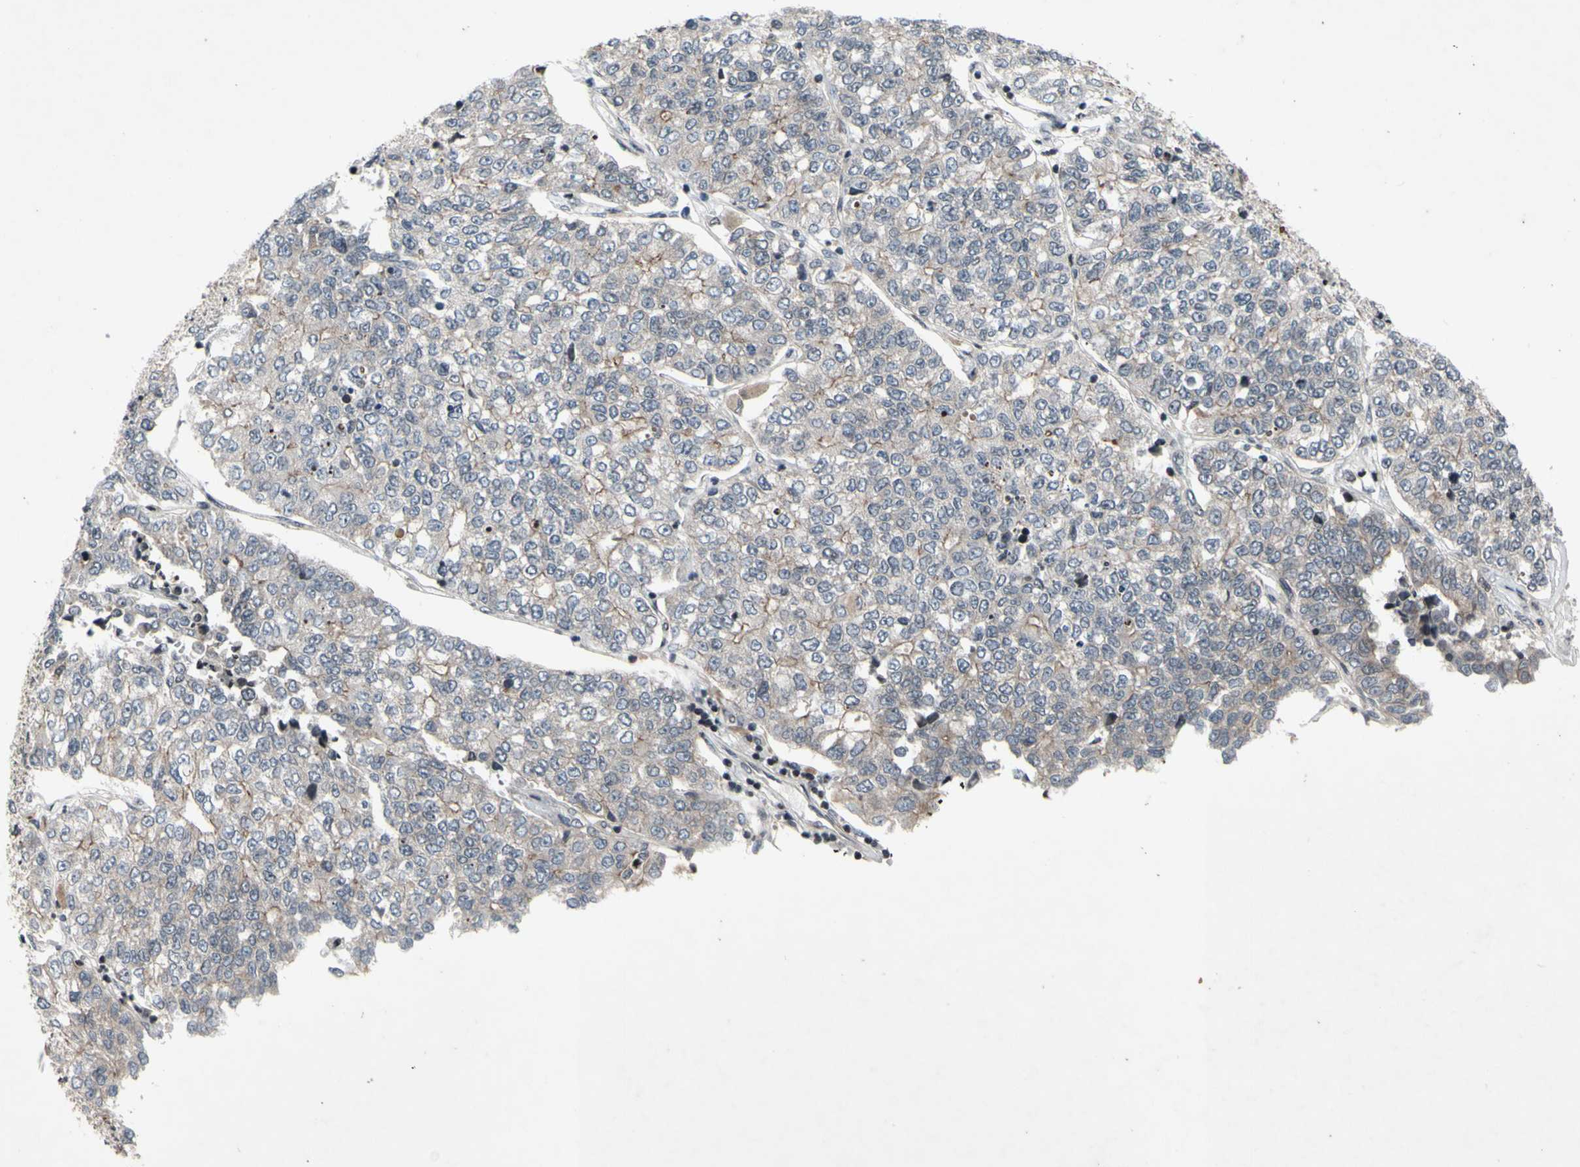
{"staining": {"intensity": "negative", "quantity": "none", "location": "none"}, "tissue": "lung cancer", "cell_type": "Tumor cells", "image_type": "cancer", "snomed": [{"axis": "morphology", "description": "Adenocarcinoma, NOS"}, {"axis": "topography", "description": "Lung"}], "caption": "The photomicrograph reveals no staining of tumor cells in lung cancer (adenocarcinoma).", "gene": "XPO1", "patient": {"sex": "male", "age": 49}}